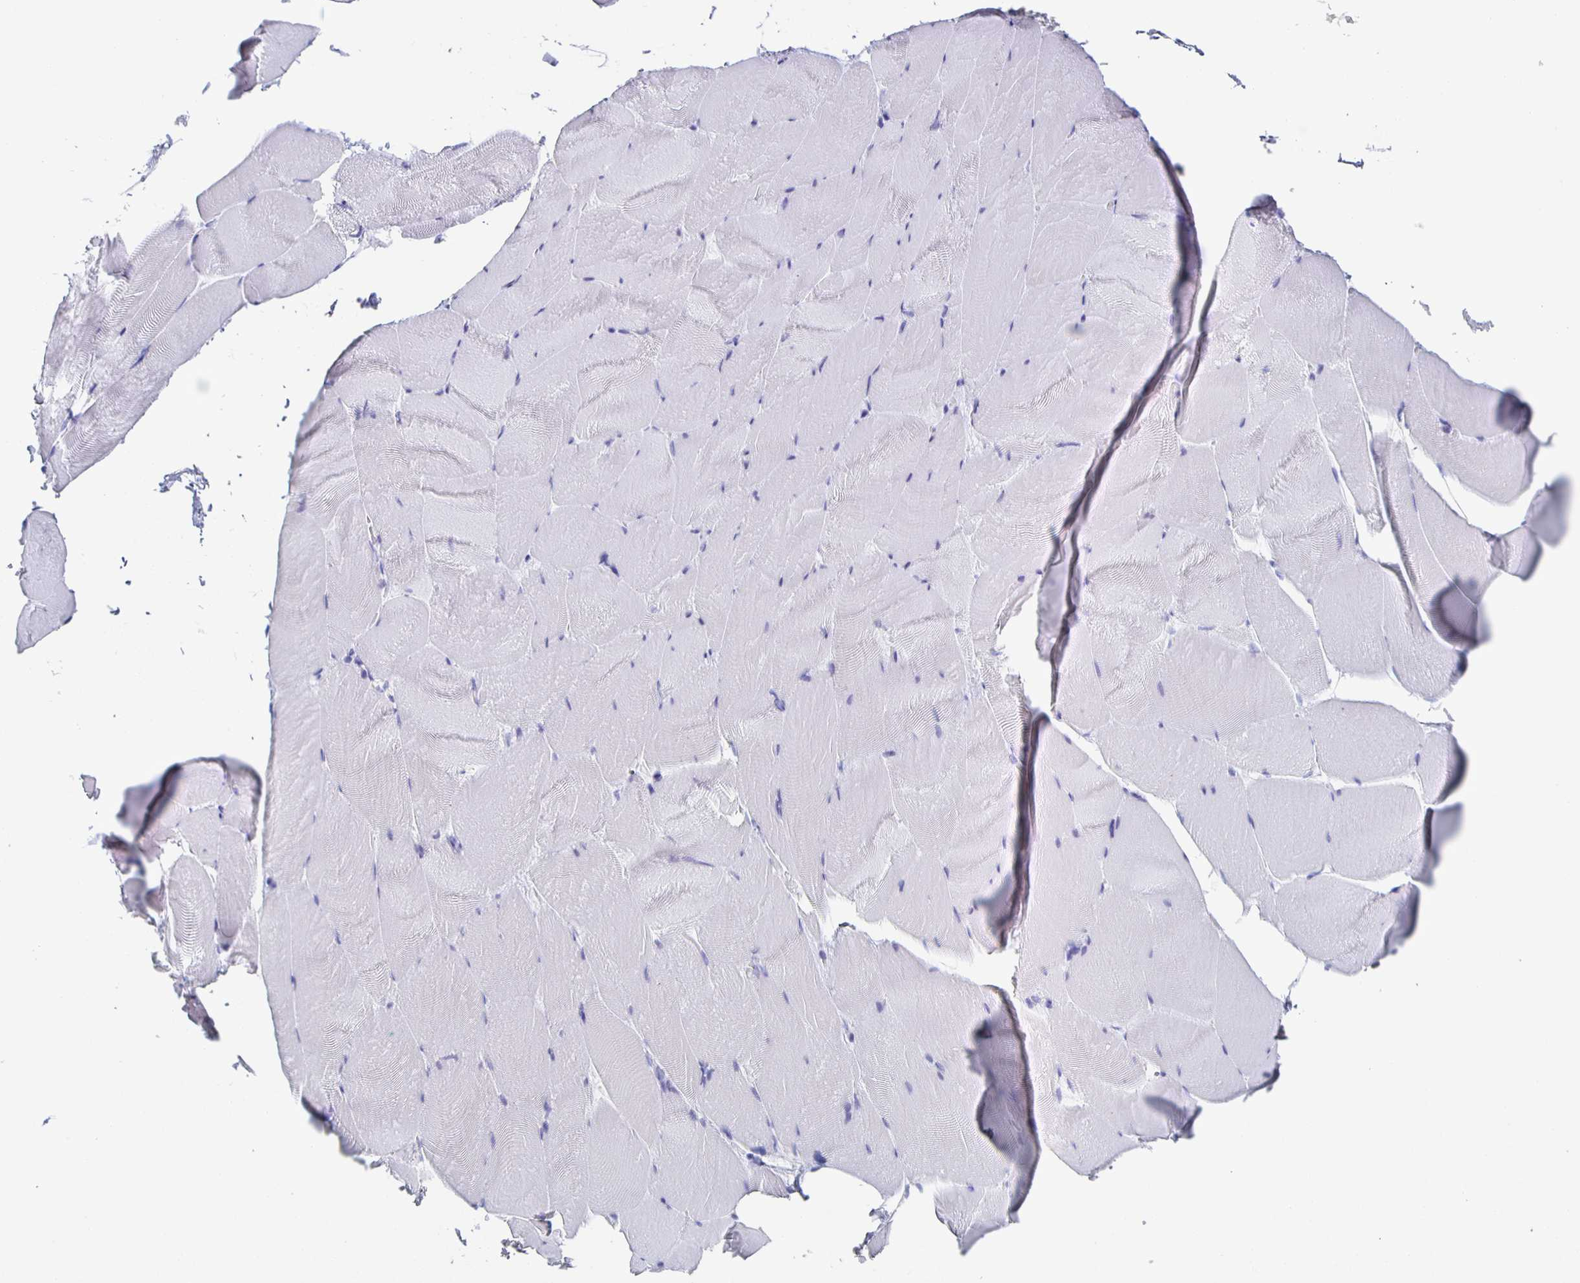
{"staining": {"intensity": "negative", "quantity": "none", "location": "none"}, "tissue": "skeletal muscle", "cell_type": "Myocytes", "image_type": "normal", "snomed": [{"axis": "morphology", "description": "Normal tissue, NOS"}, {"axis": "topography", "description": "Skeletal muscle"}], "caption": "IHC histopathology image of normal human skeletal muscle stained for a protein (brown), which demonstrates no expression in myocytes.", "gene": "FGA", "patient": {"sex": "female", "age": 64}}